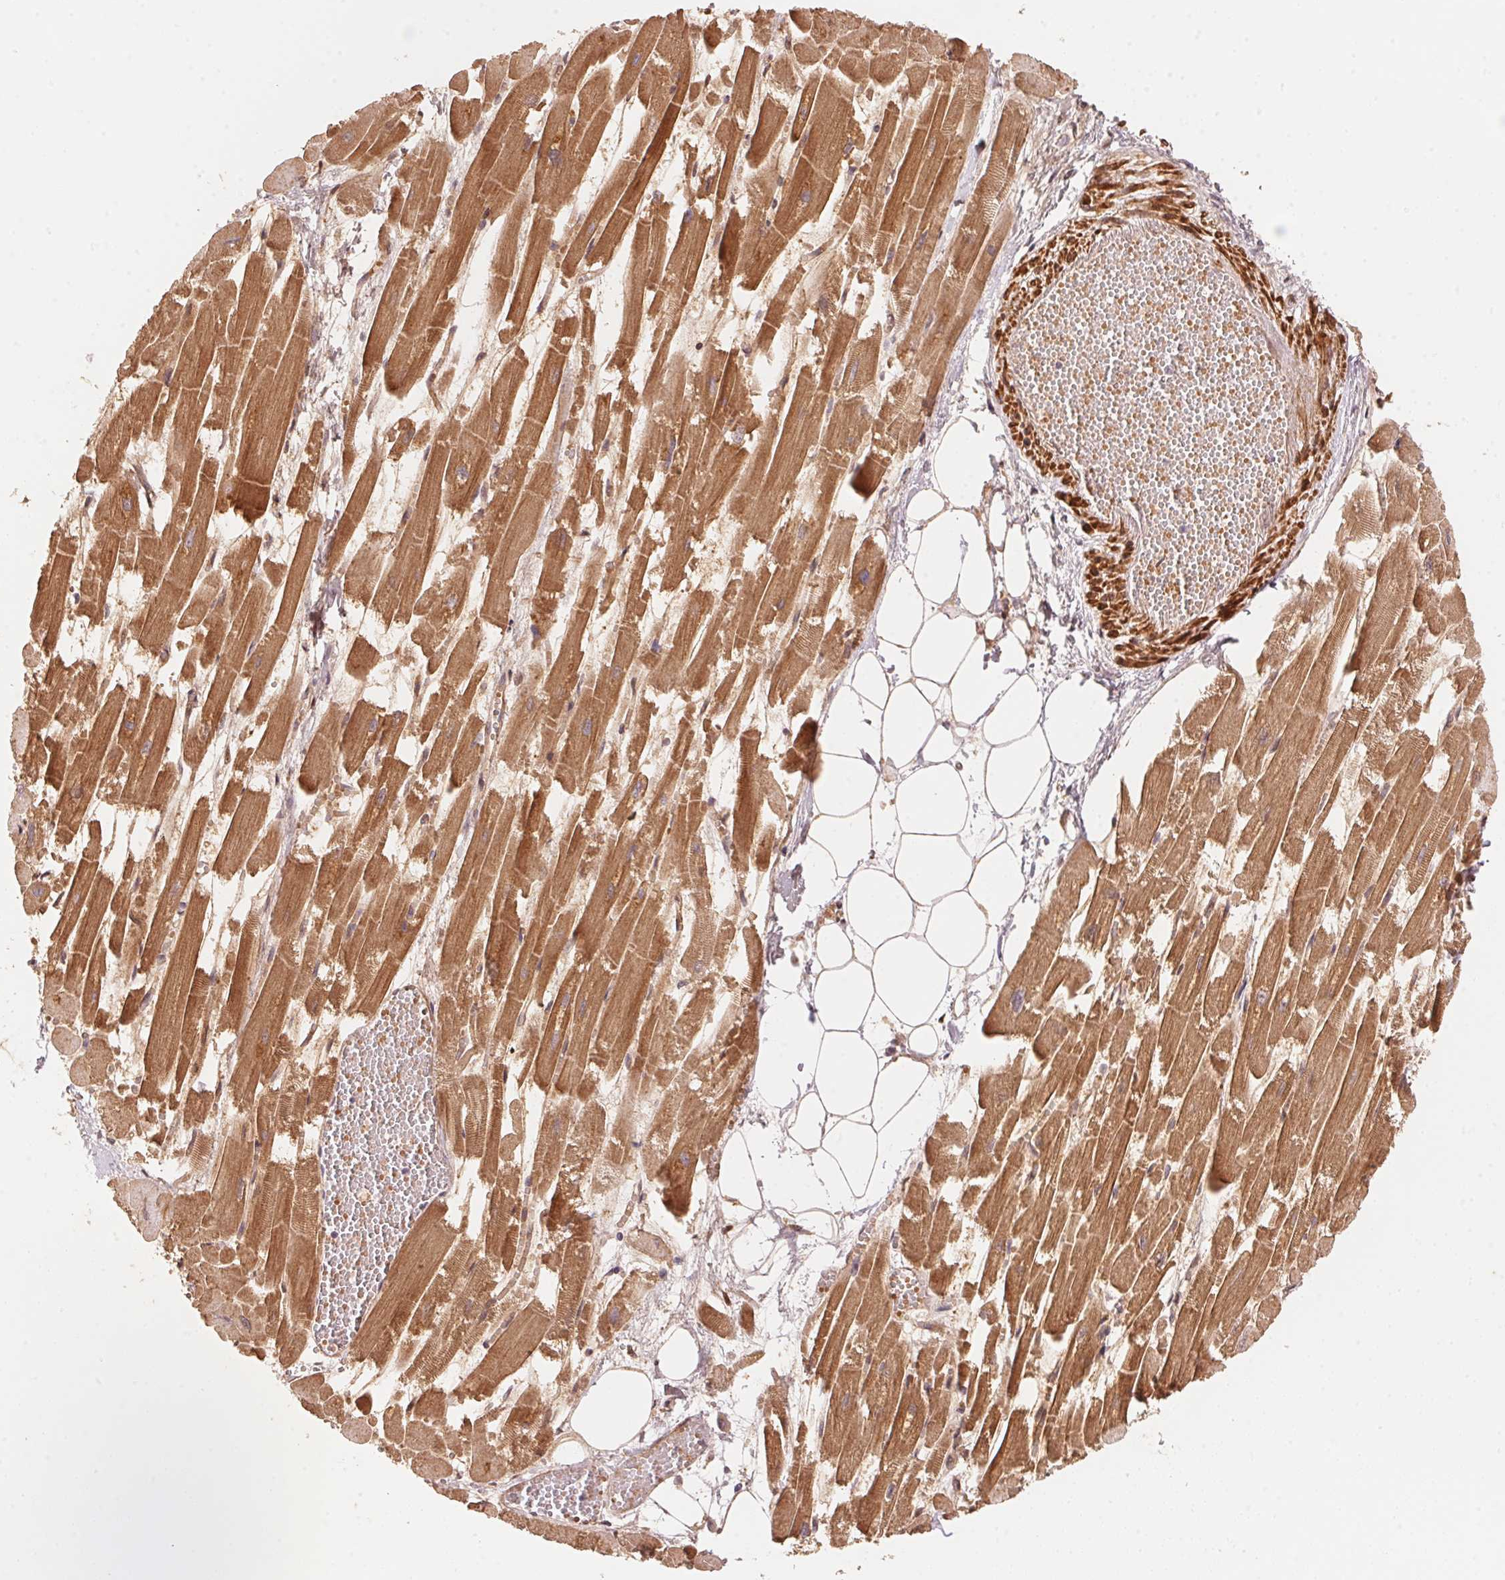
{"staining": {"intensity": "moderate", "quantity": ">75%", "location": "cytoplasmic/membranous"}, "tissue": "heart muscle", "cell_type": "Cardiomyocytes", "image_type": "normal", "snomed": [{"axis": "morphology", "description": "Normal tissue, NOS"}, {"axis": "topography", "description": "Heart"}], "caption": "A medium amount of moderate cytoplasmic/membranous staining is present in approximately >75% of cardiomyocytes in benign heart muscle.", "gene": "TNIP2", "patient": {"sex": "female", "age": 52}}